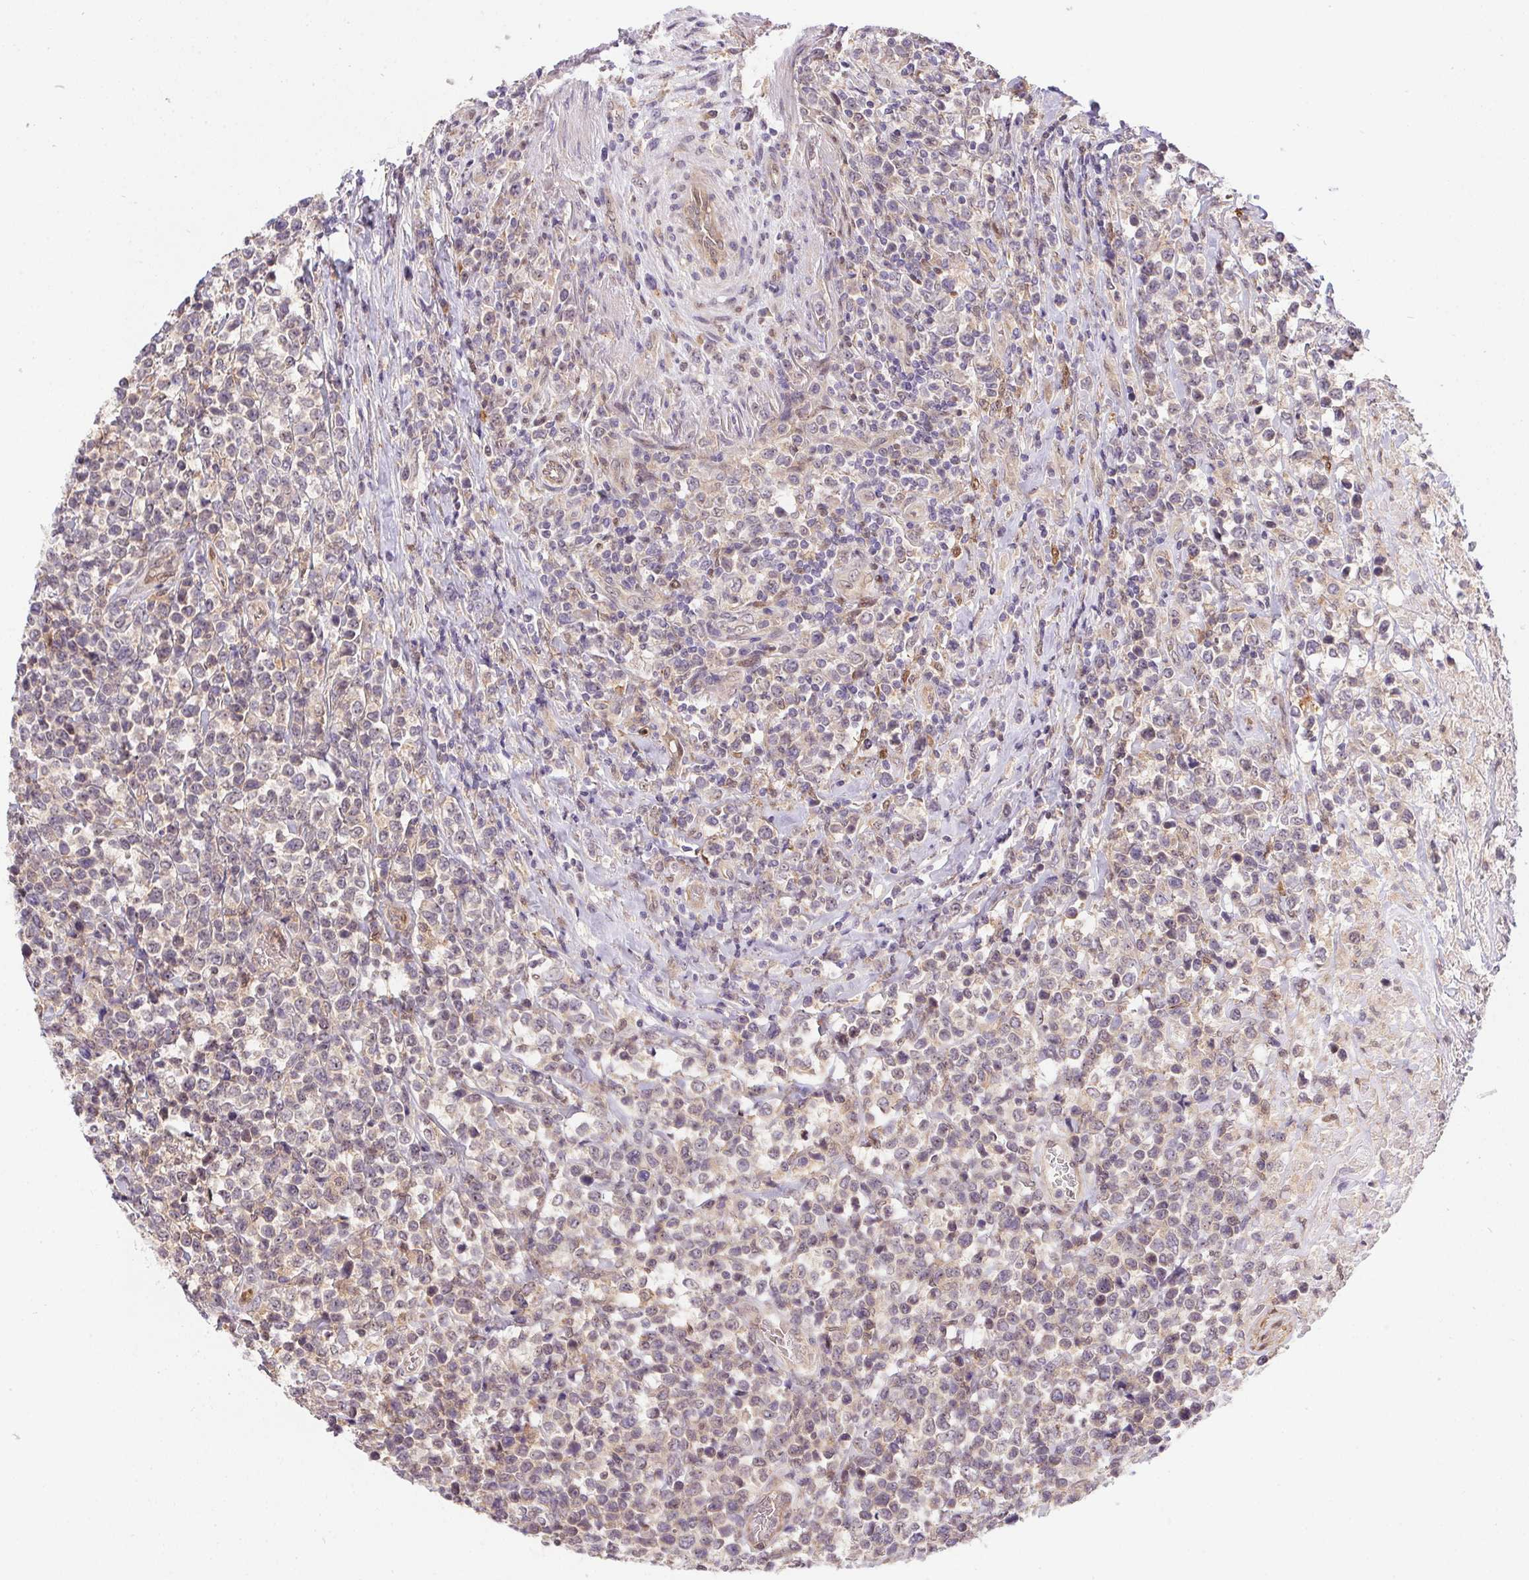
{"staining": {"intensity": "negative", "quantity": "none", "location": "none"}, "tissue": "lymphoma", "cell_type": "Tumor cells", "image_type": "cancer", "snomed": [{"axis": "morphology", "description": "Malignant lymphoma, non-Hodgkin's type, High grade"}, {"axis": "topography", "description": "Soft tissue"}], "caption": "Protein analysis of lymphoma displays no significant positivity in tumor cells. Brightfield microscopy of IHC stained with DAB (brown) and hematoxylin (blue), captured at high magnification.", "gene": "NUDT16", "patient": {"sex": "female", "age": 56}}